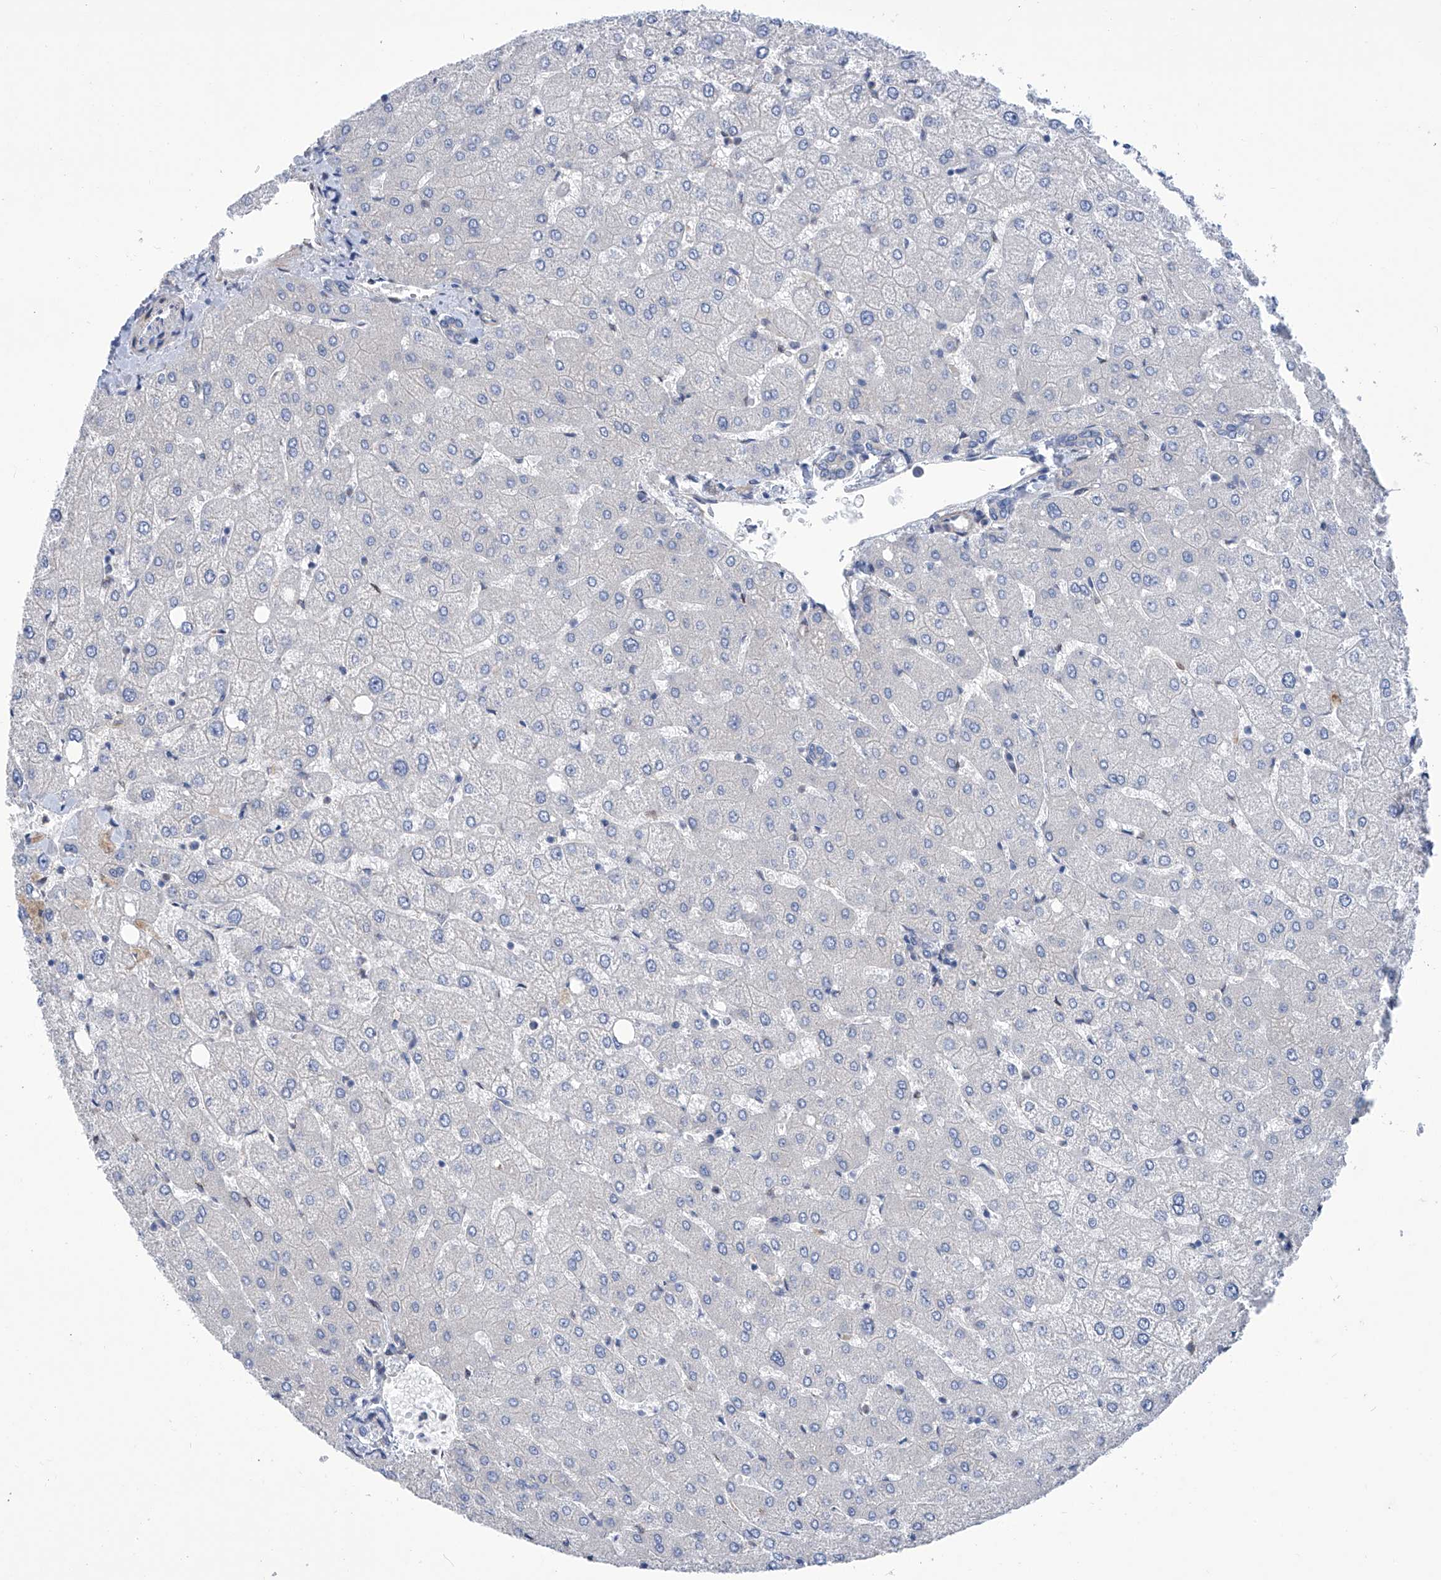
{"staining": {"intensity": "negative", "quantity": "none", "location": "none"}, "tissue": "liver", "cell_type": "Cholangiocytes", "image_type": "normal", "snomed": [{"axis": "morphology", "description": "Normal tissue, NOS"}, {"axis": "topography", "description": "Liver"}], "caption": "A micrograph of human liver is negative for staining in cholangiocytes. (DAB IHC visualized using brightfield microscopy, high magnification).", "gene": "SMS", "patient": {"sex": "female", "age": 54}}